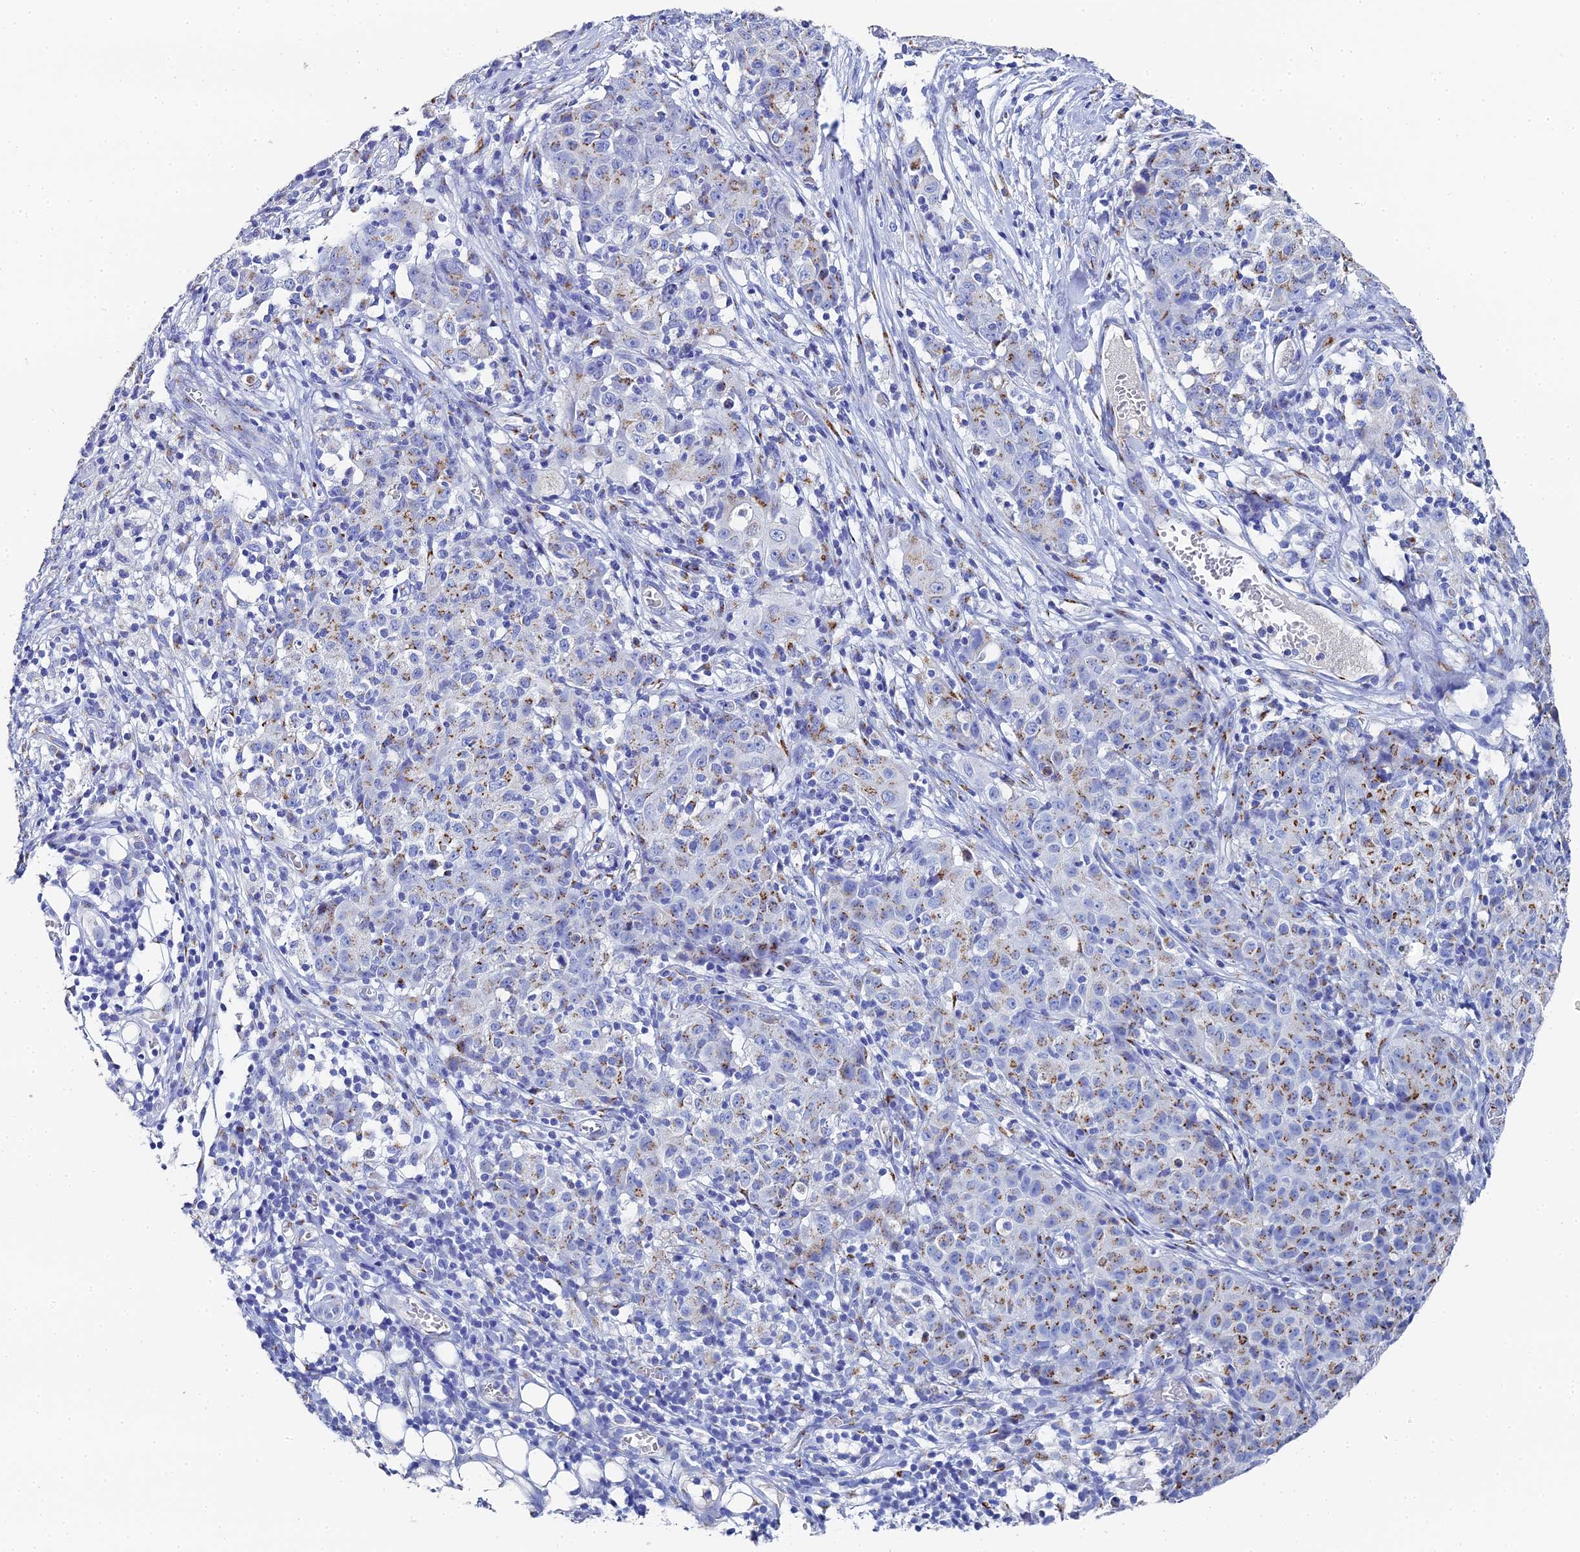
{"staining": {"intensity": "moderate", "quantity": "25%-75%", "location": "cytoplasmic/membranous"}, "tissue": "ovarian cancer", "cell_type": "Tumor cells", "image_type": "cancer", "snomed": [{"axis": "morphology", "description": "Carcinoma, endometroid"}, {"axis": "topography", "description": "Ovary"}], "caption": "Human ovarian endometroid carcinoma stained for a protein (brown) shows moderate cytoplasmic/membranous positive positivity in approximately 25%-75% of tumor cells.", "gene": "ENSG00000268674", "patient": {"sex": "female", "age": 42}}